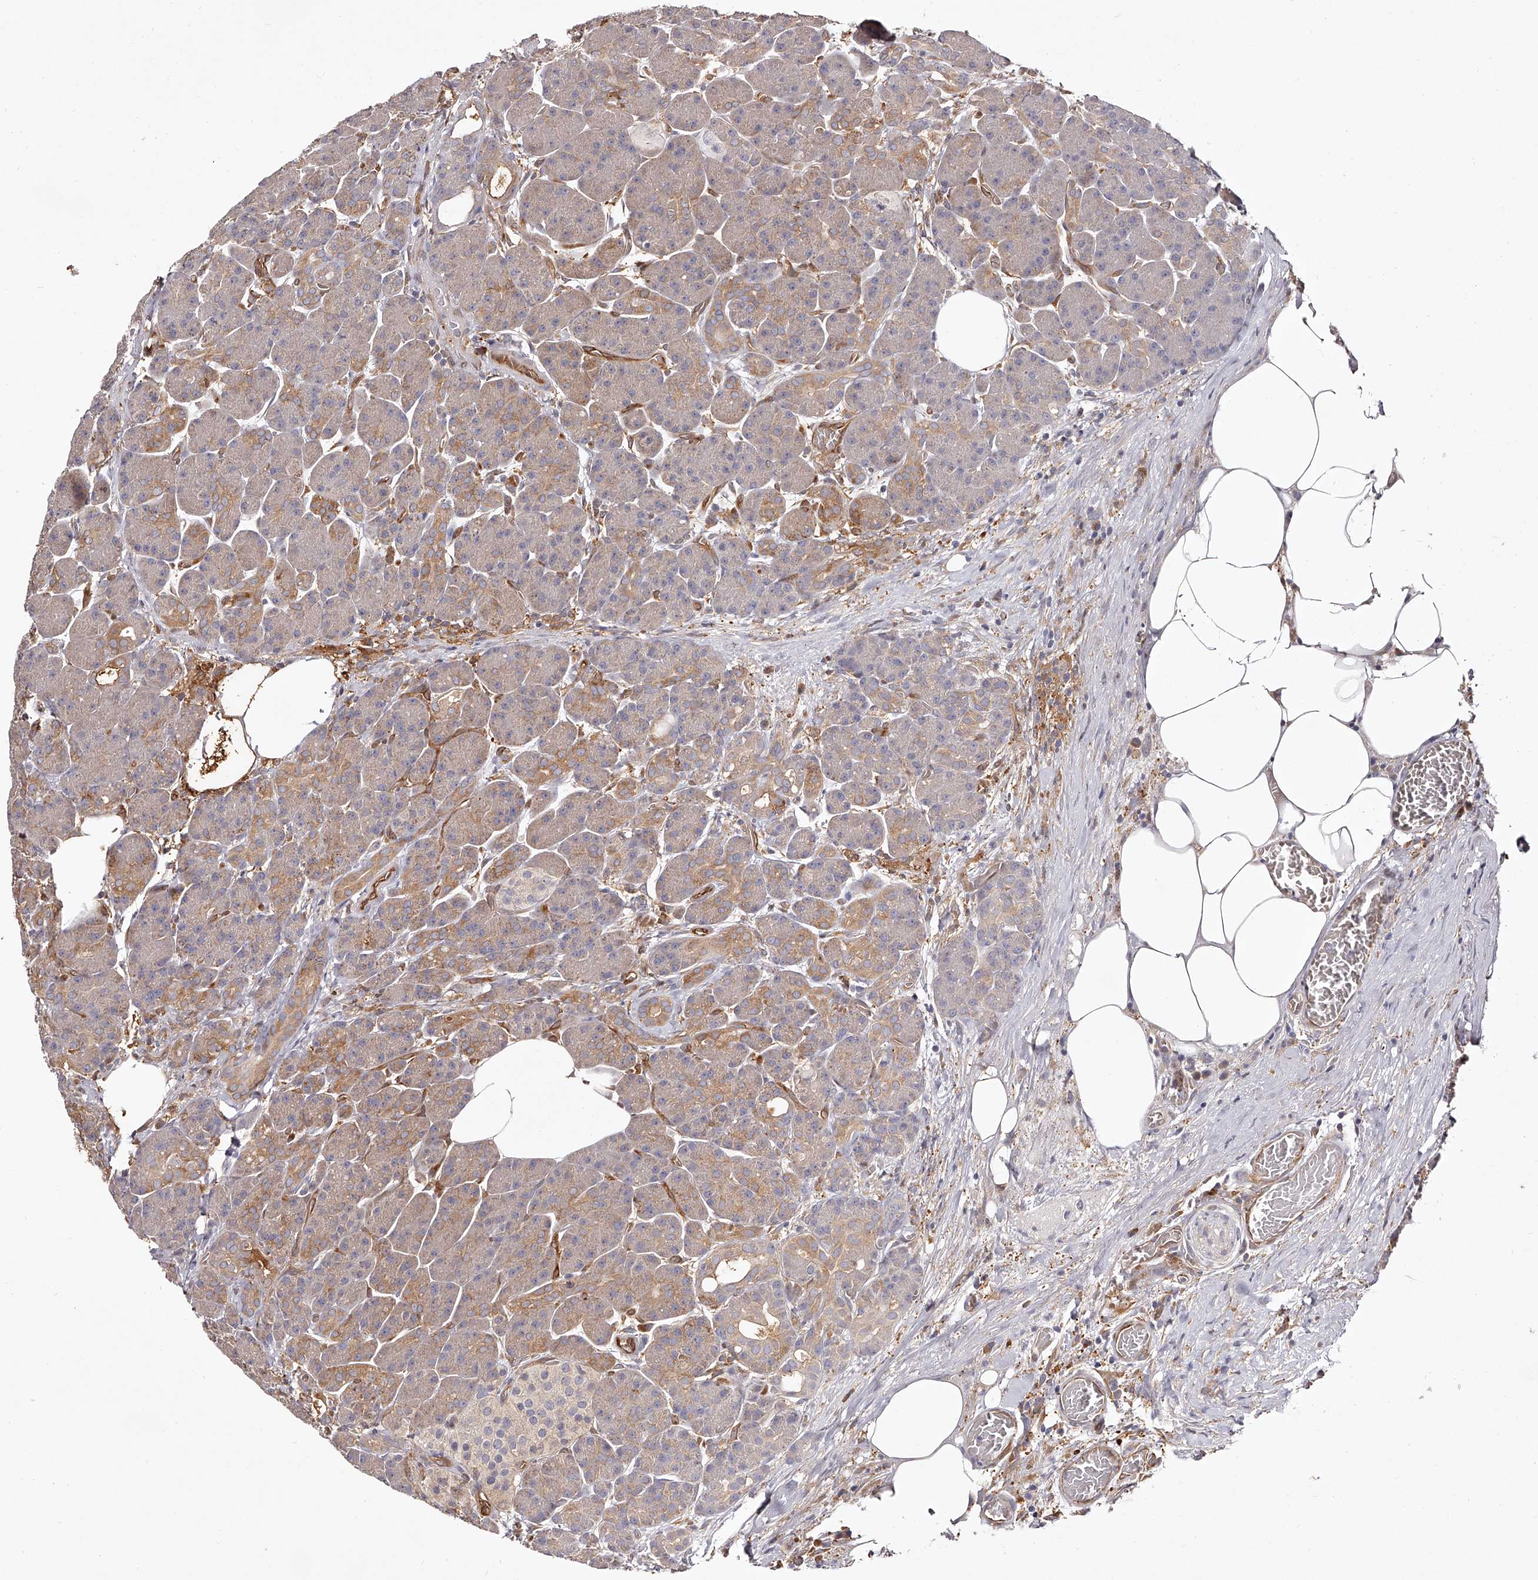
{"staining": {"intensity": "moderate", "quantity": "25%-75%", "location": "cytoplasmic/membranous"}, "tissue": "pancreas", "cell_type": "Exocrine glandular cells", "image_type": "normal", "snomed": [{"axis": "morphology", "description": "Normal tissue, NOS"}, {"axis": "topography", "description": "Pancreas"}], "caption": "This is a histology image of immunohistochemistry staining of benign pancreas, which shows moderate staining in the cytoplasmic/membranous of exocrine glandular cells.", "gene": "LAP3", "patient": {"sex": "male", "age": 63}}